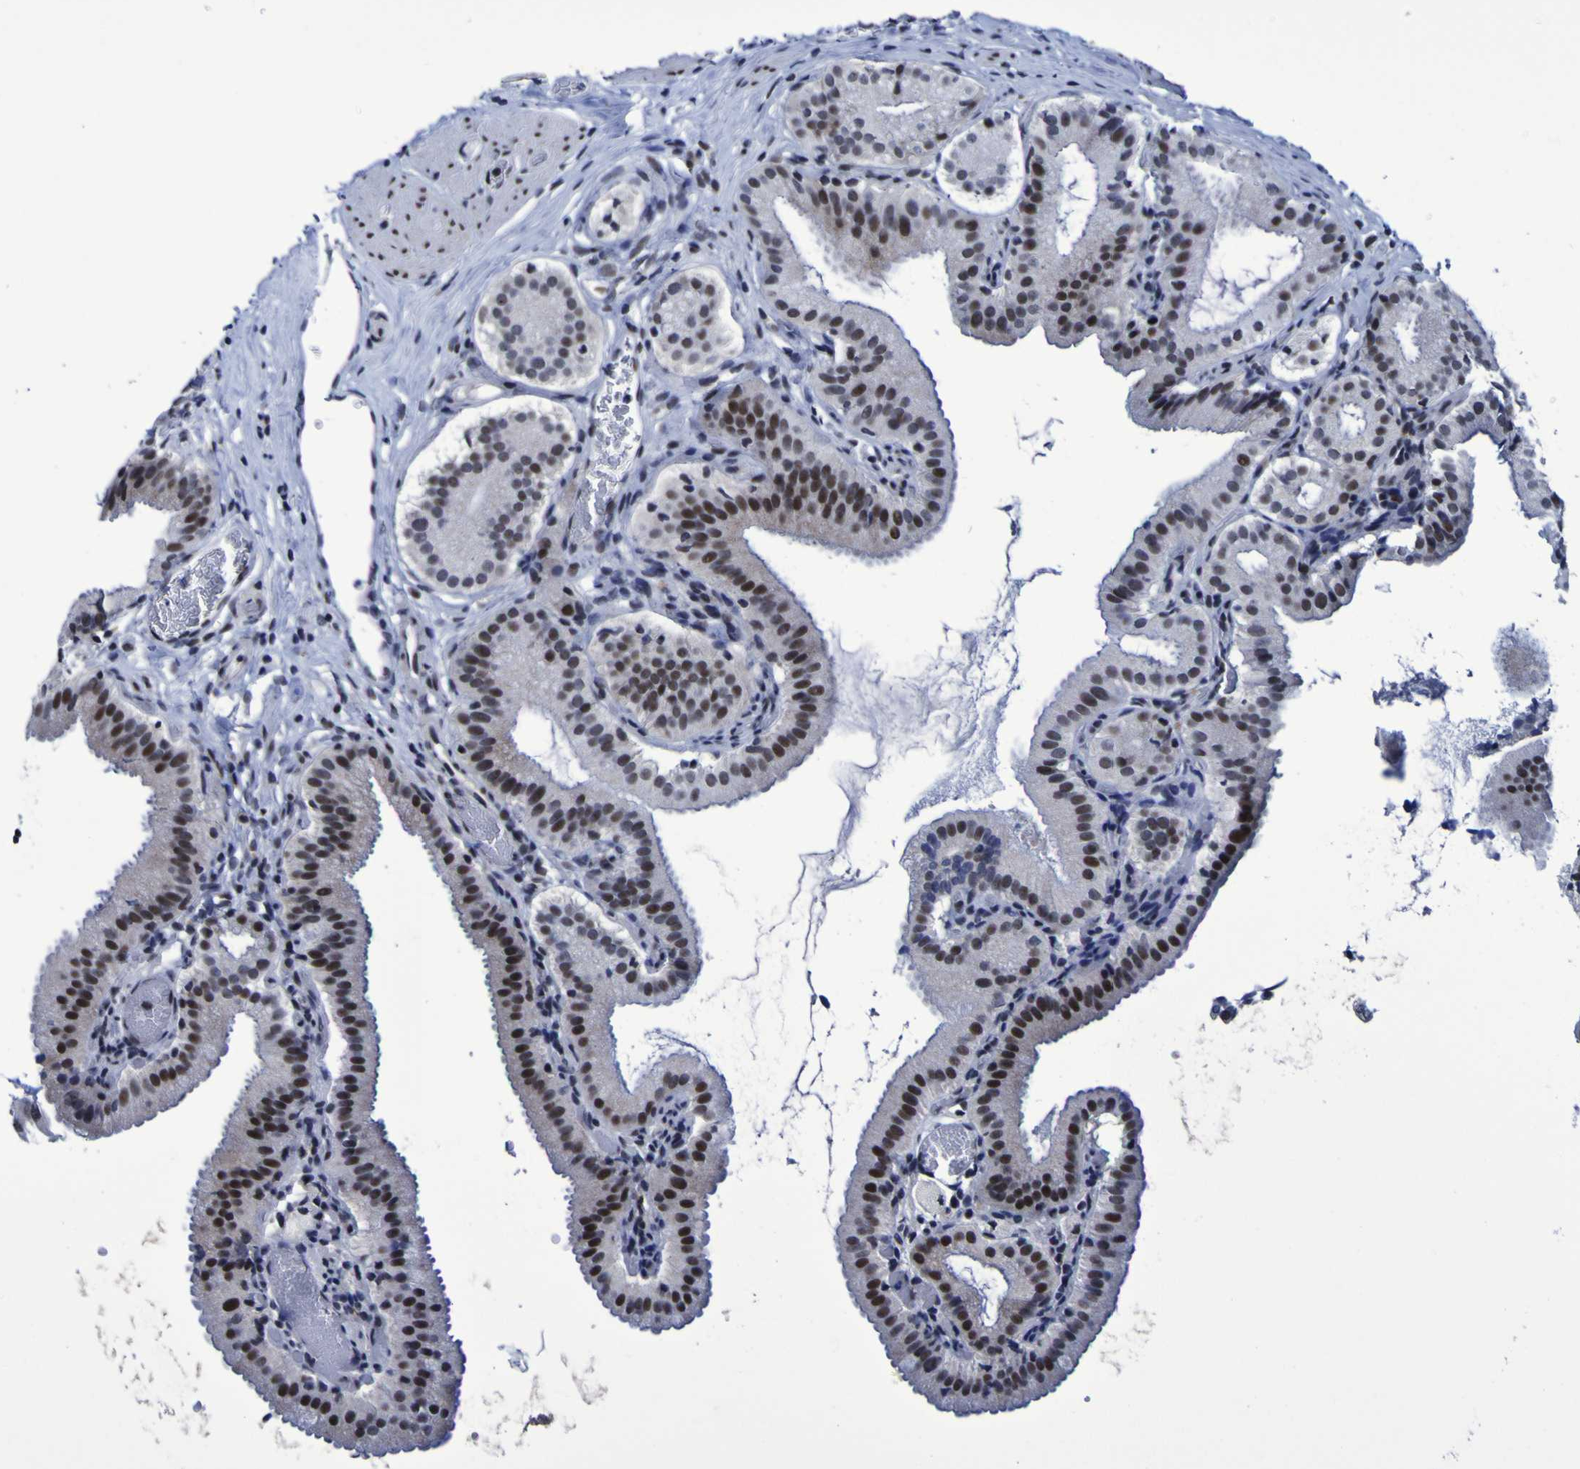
{"staining": {"intensity": "strong", "quantity": "25%-75%", "location": "nuclear"}, "tissue": "gallbladder", "cell_type": "Glandular cells", "image_type": "normal", "snomed": [{"axis": "morphology", "description": "Normal tissue, NOS"}, {"axis": "topography", "description": "Gallbladder"}], "caption": "Immunohistochemistry (IHC) histopathology image of unremarkable human gallbladder stained for a protein (brown), which shows high levels of strong nuclear positivity in about 25%-75% of glandular cells.", "gene": "MBD3", "patient": {"sex": "male", "age": 54}}